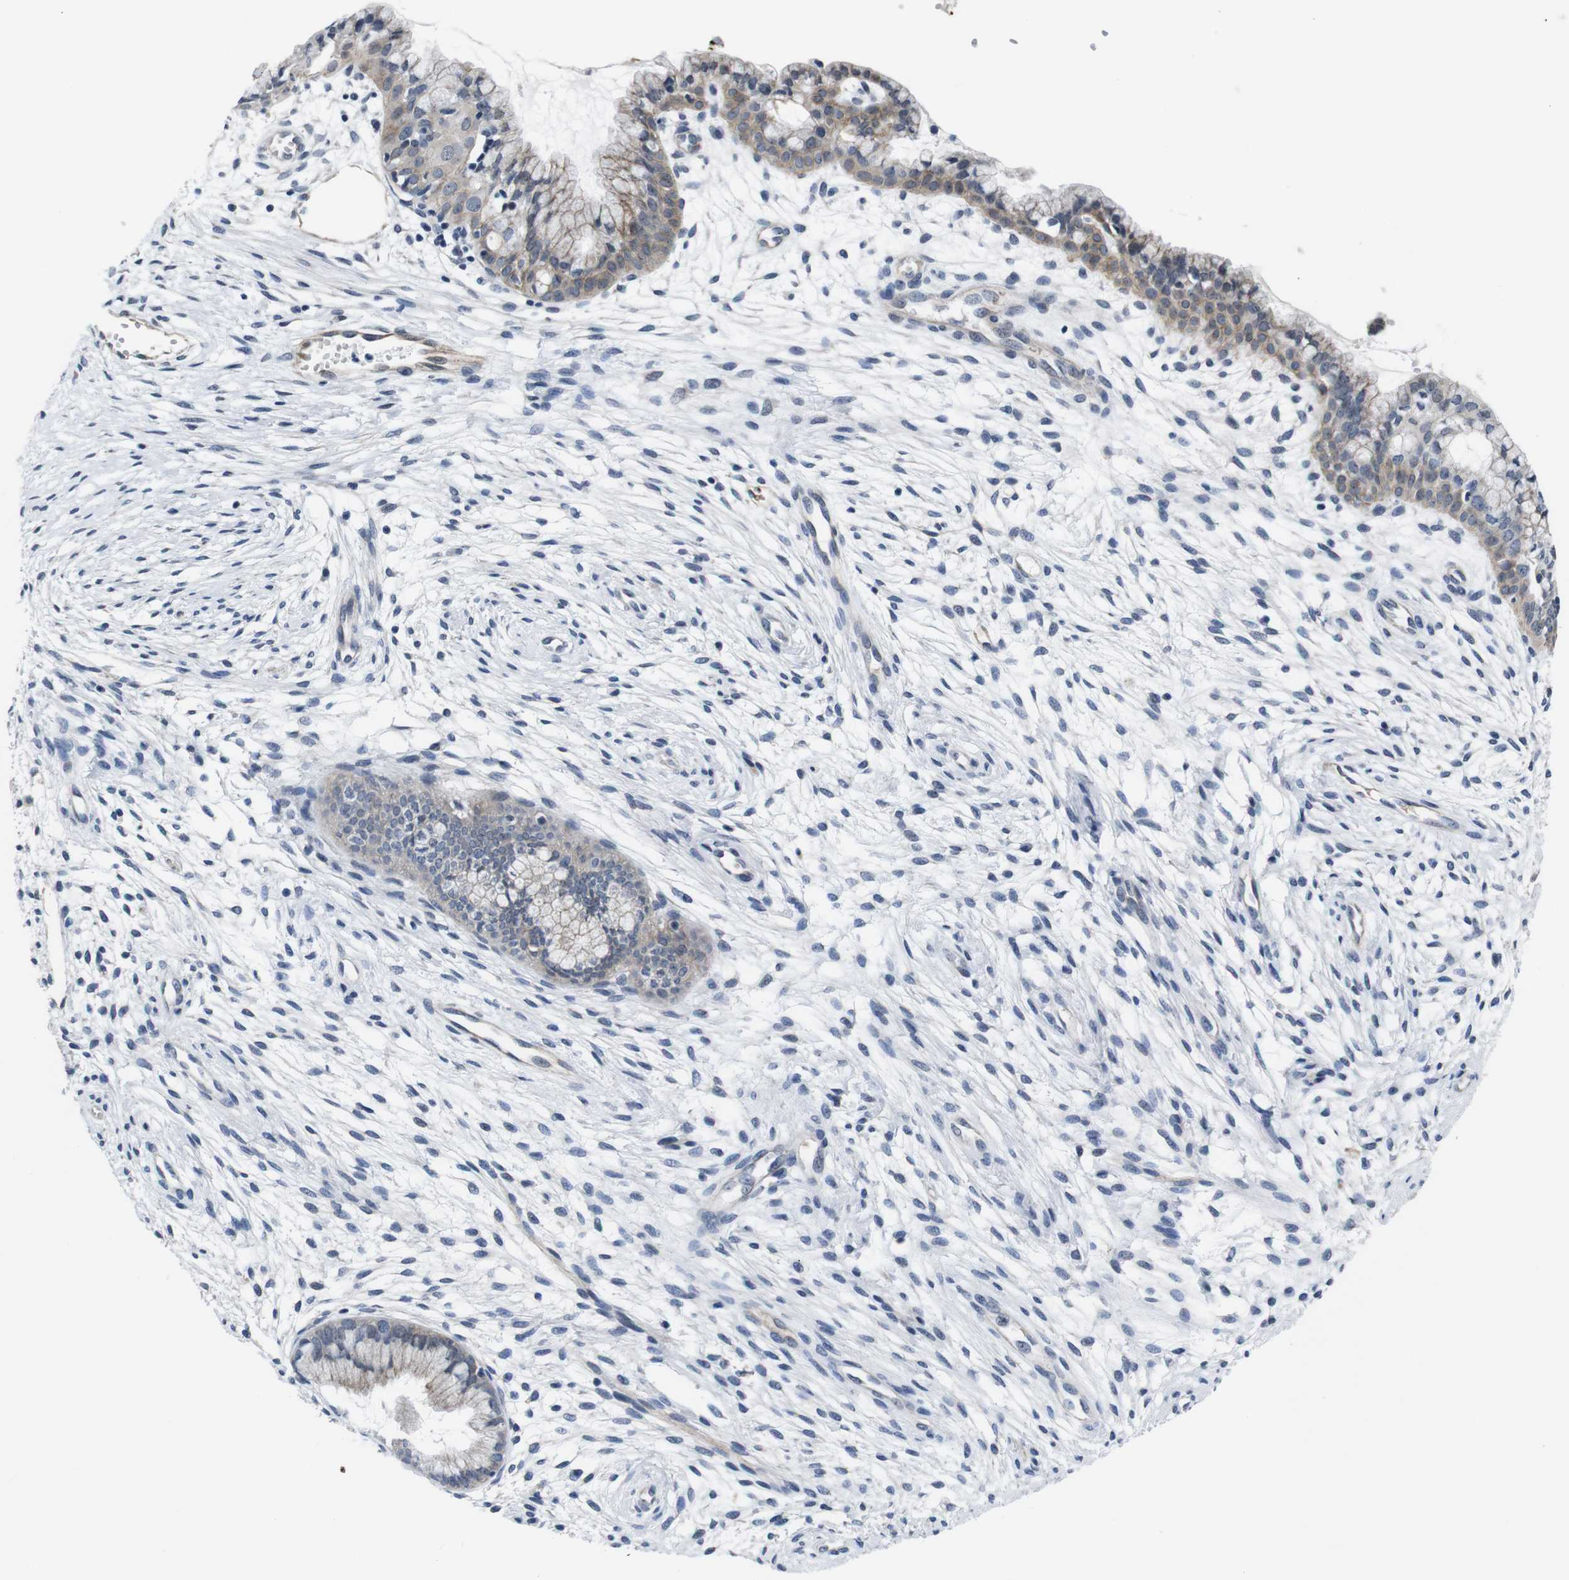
{"staining": {"intensity": "weak", "quantity": ">75%", "location": "cytoplasmic/membranous"}, "tissue": "cervix", "cell_type": "Glandular cells", "image_type": "normal", "snomed": [{"axis": "morphology", "description": "Normal tissue, NOS"}, {"axis": "topography", "description": "Cervix"}], "caption": "This is a photomicrograph of immunohistochemistry staining of benign cervix, which shows weak positivity in the cytoplasmic/membranous of glandular cells.", "gene": "SOCS3", "patient": {"sex": "female", "age": 39}}